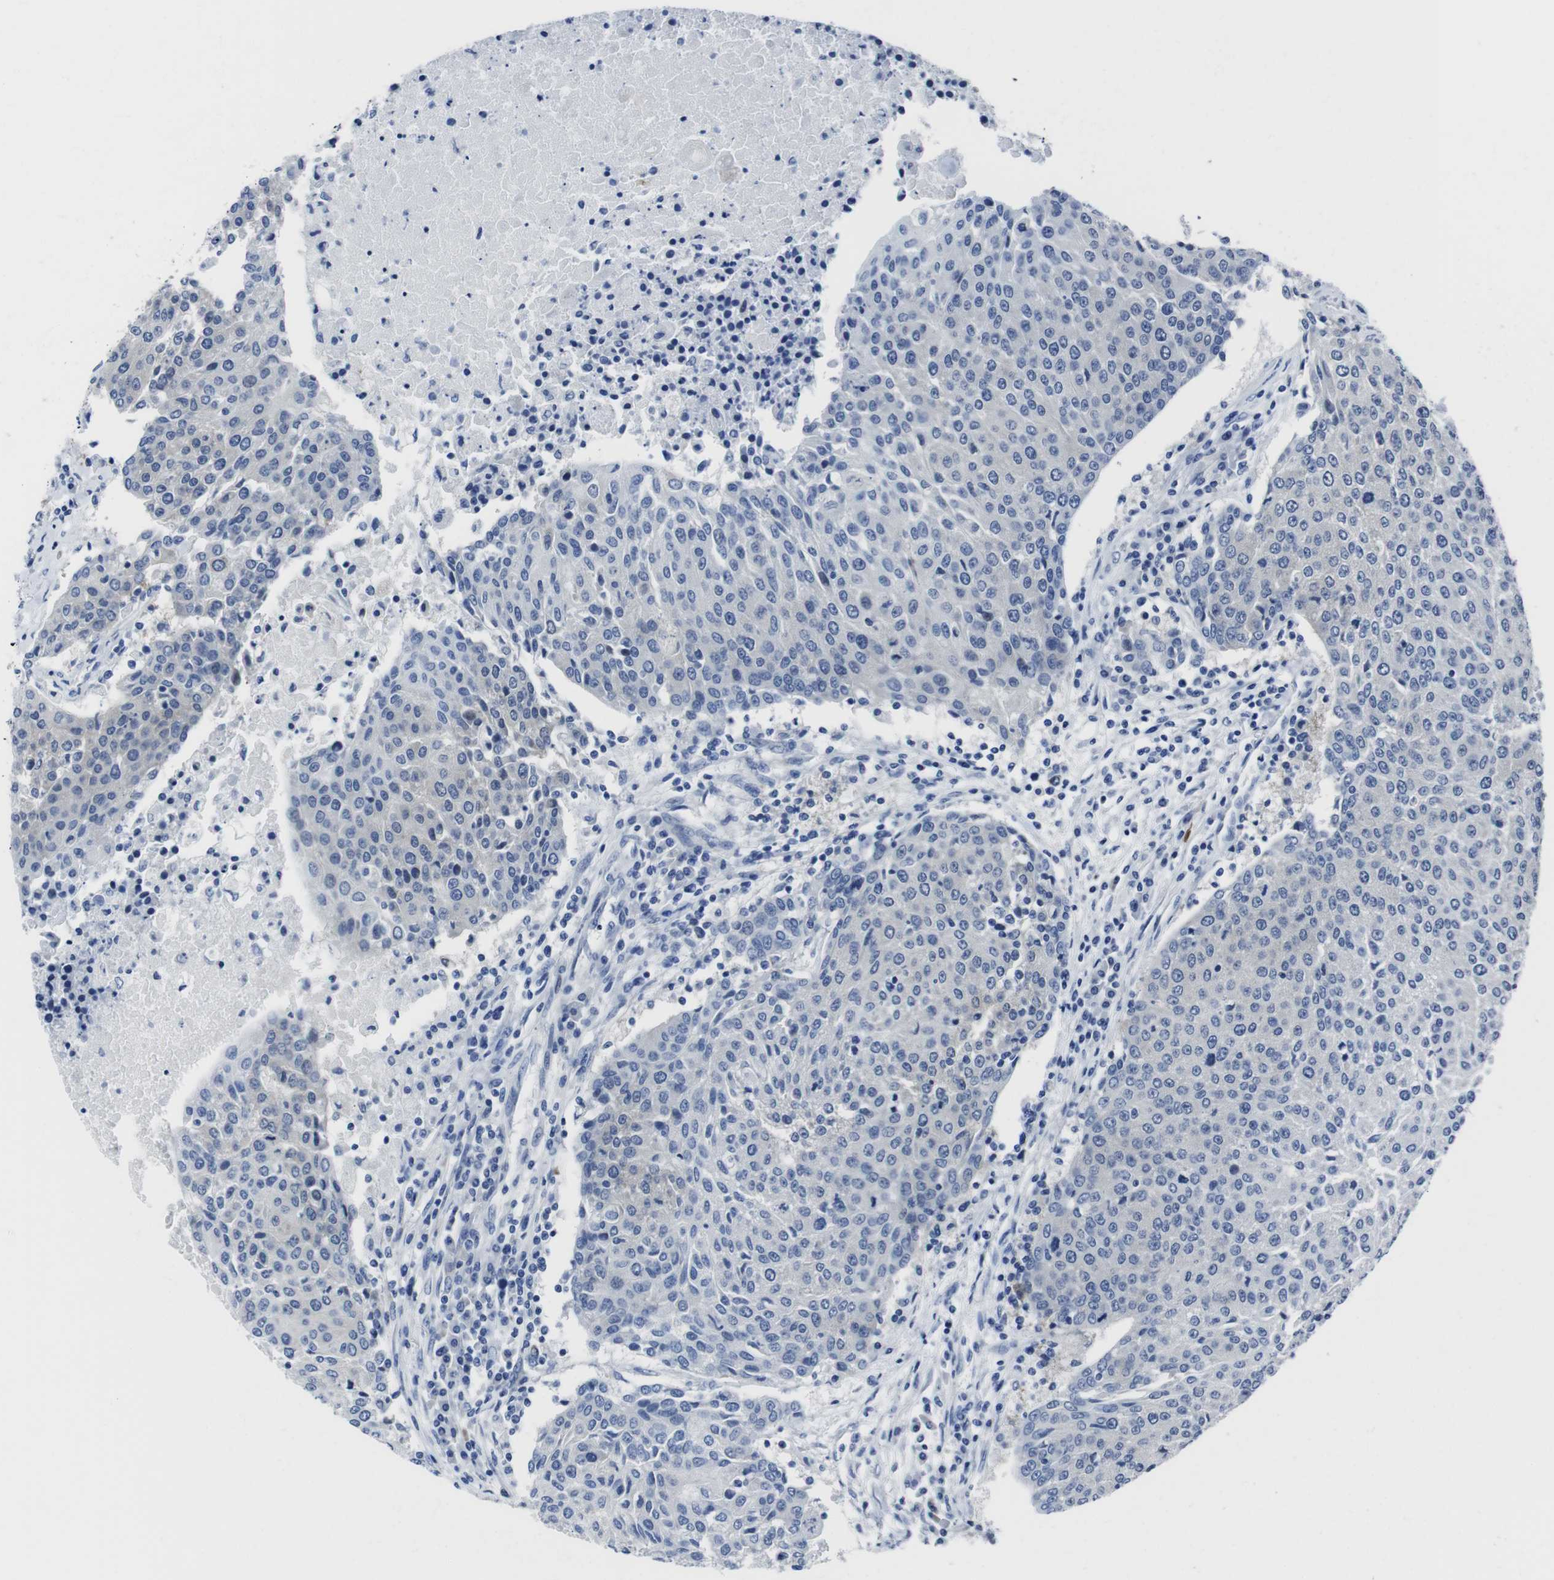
{"staining": {"intensity": "negative", "quantity": "none", "location": "none"}, "tissue": "urothelial cancer", "cell_type": "Tumor cells", "image_type": "cancer", "snomed": [{"axis": "morphology", "description": "Urothelial carcinoma, High grade"}, {"axis": "topography", "description": "Urinary bladder"}], "caption": "Tumor cells show no significant protein positivity in urothelial cancer.", "gene": "EIF4A1", "patient": {"sex": "female", "age": 85}}